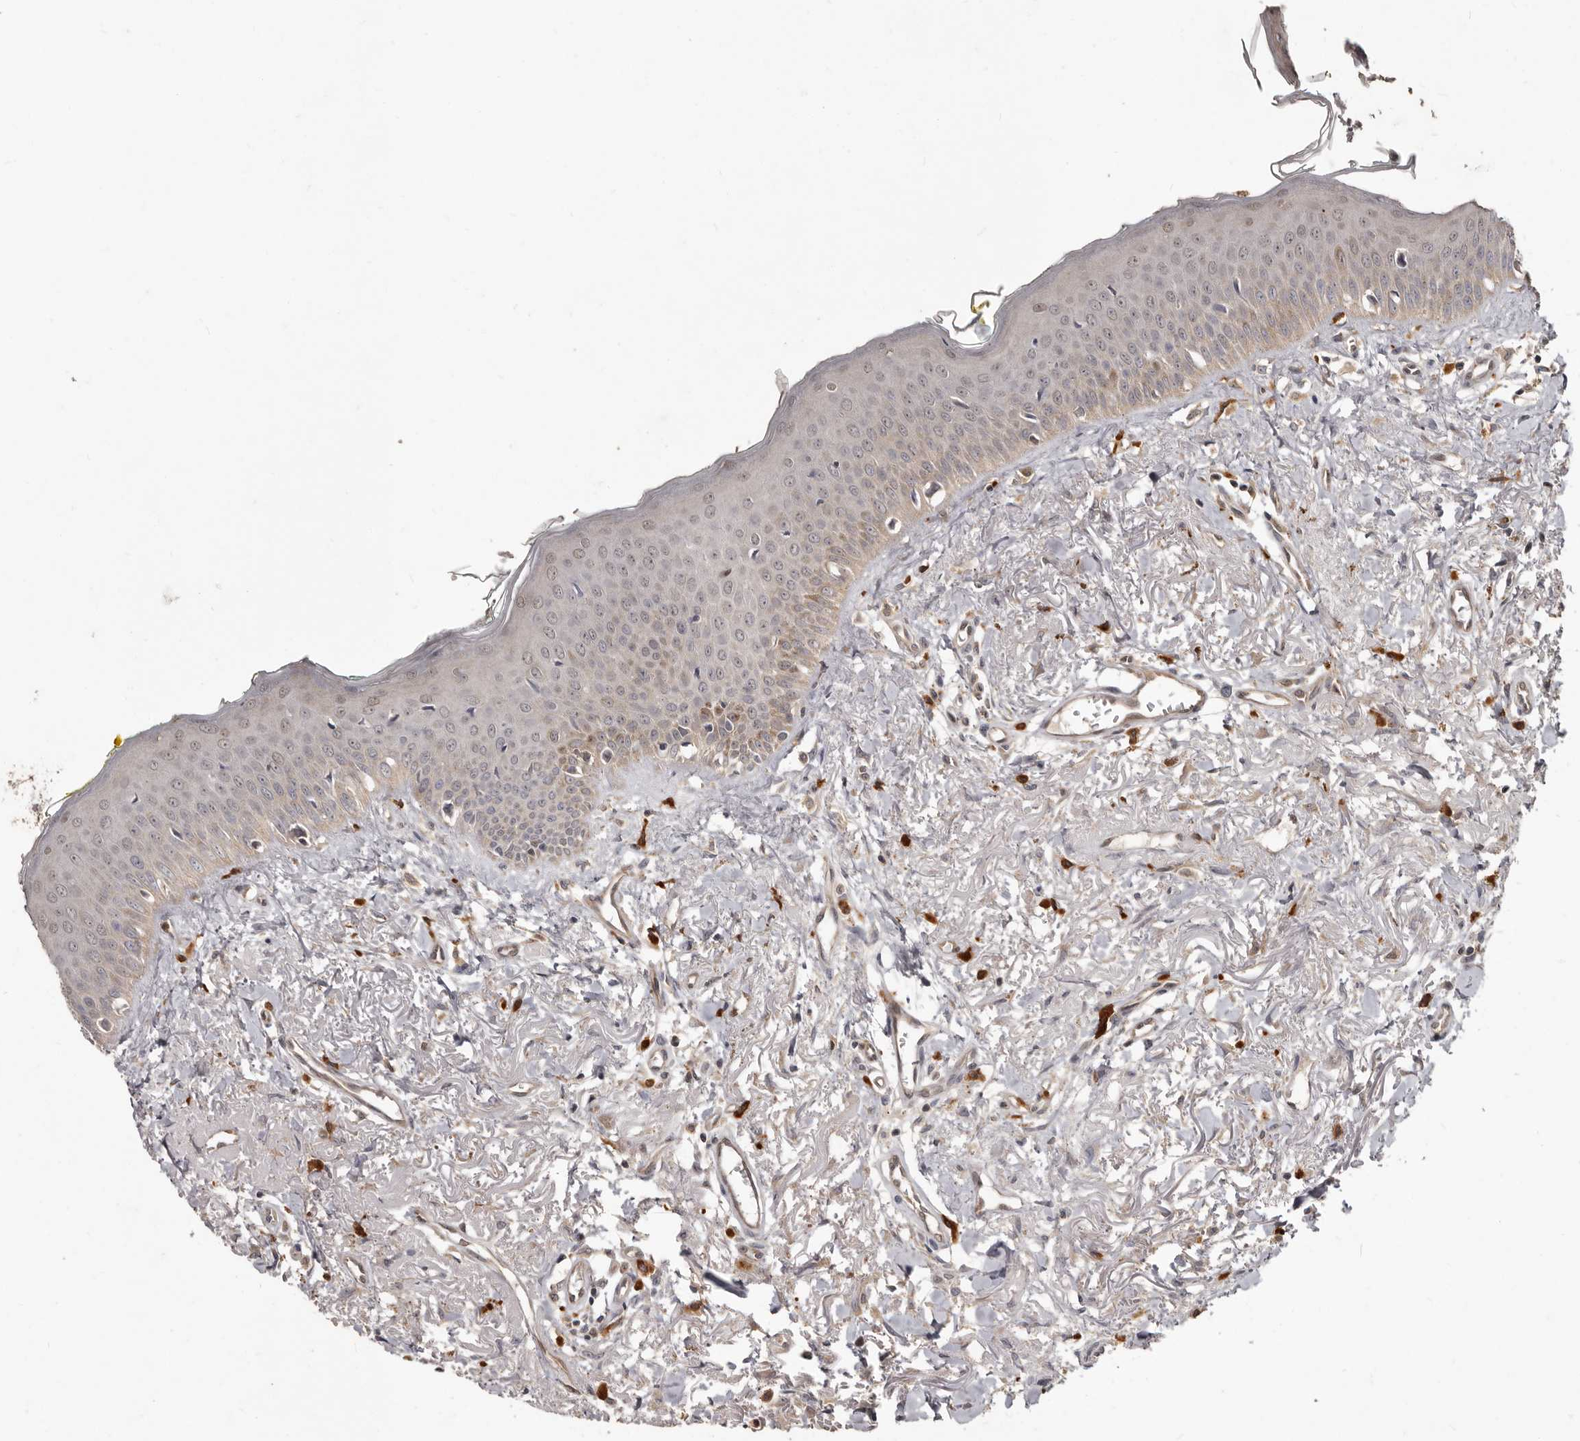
{"staining": {"intensity": "strong", "quantity": "25%-75%", "location": "cytoplasmic/membranous,nuclear"}, "tissue": "oral mucosa", "cell_type": "Squamous epithelial cells", "image_type": "normal", "snomed": [{"axis": "morphology", "description": "Normal tissue, NOS"}, {"axis": "topography", "description": "Oral tissue"}], "caption": "Unremarkable oral mucosa exhibits strong cytoplasmic/membranous,nuclear expression in about 25%-75% of squamous epithelial cells.", "gene": "ACLY", "patient": {"sex": "female", "age": 70}}